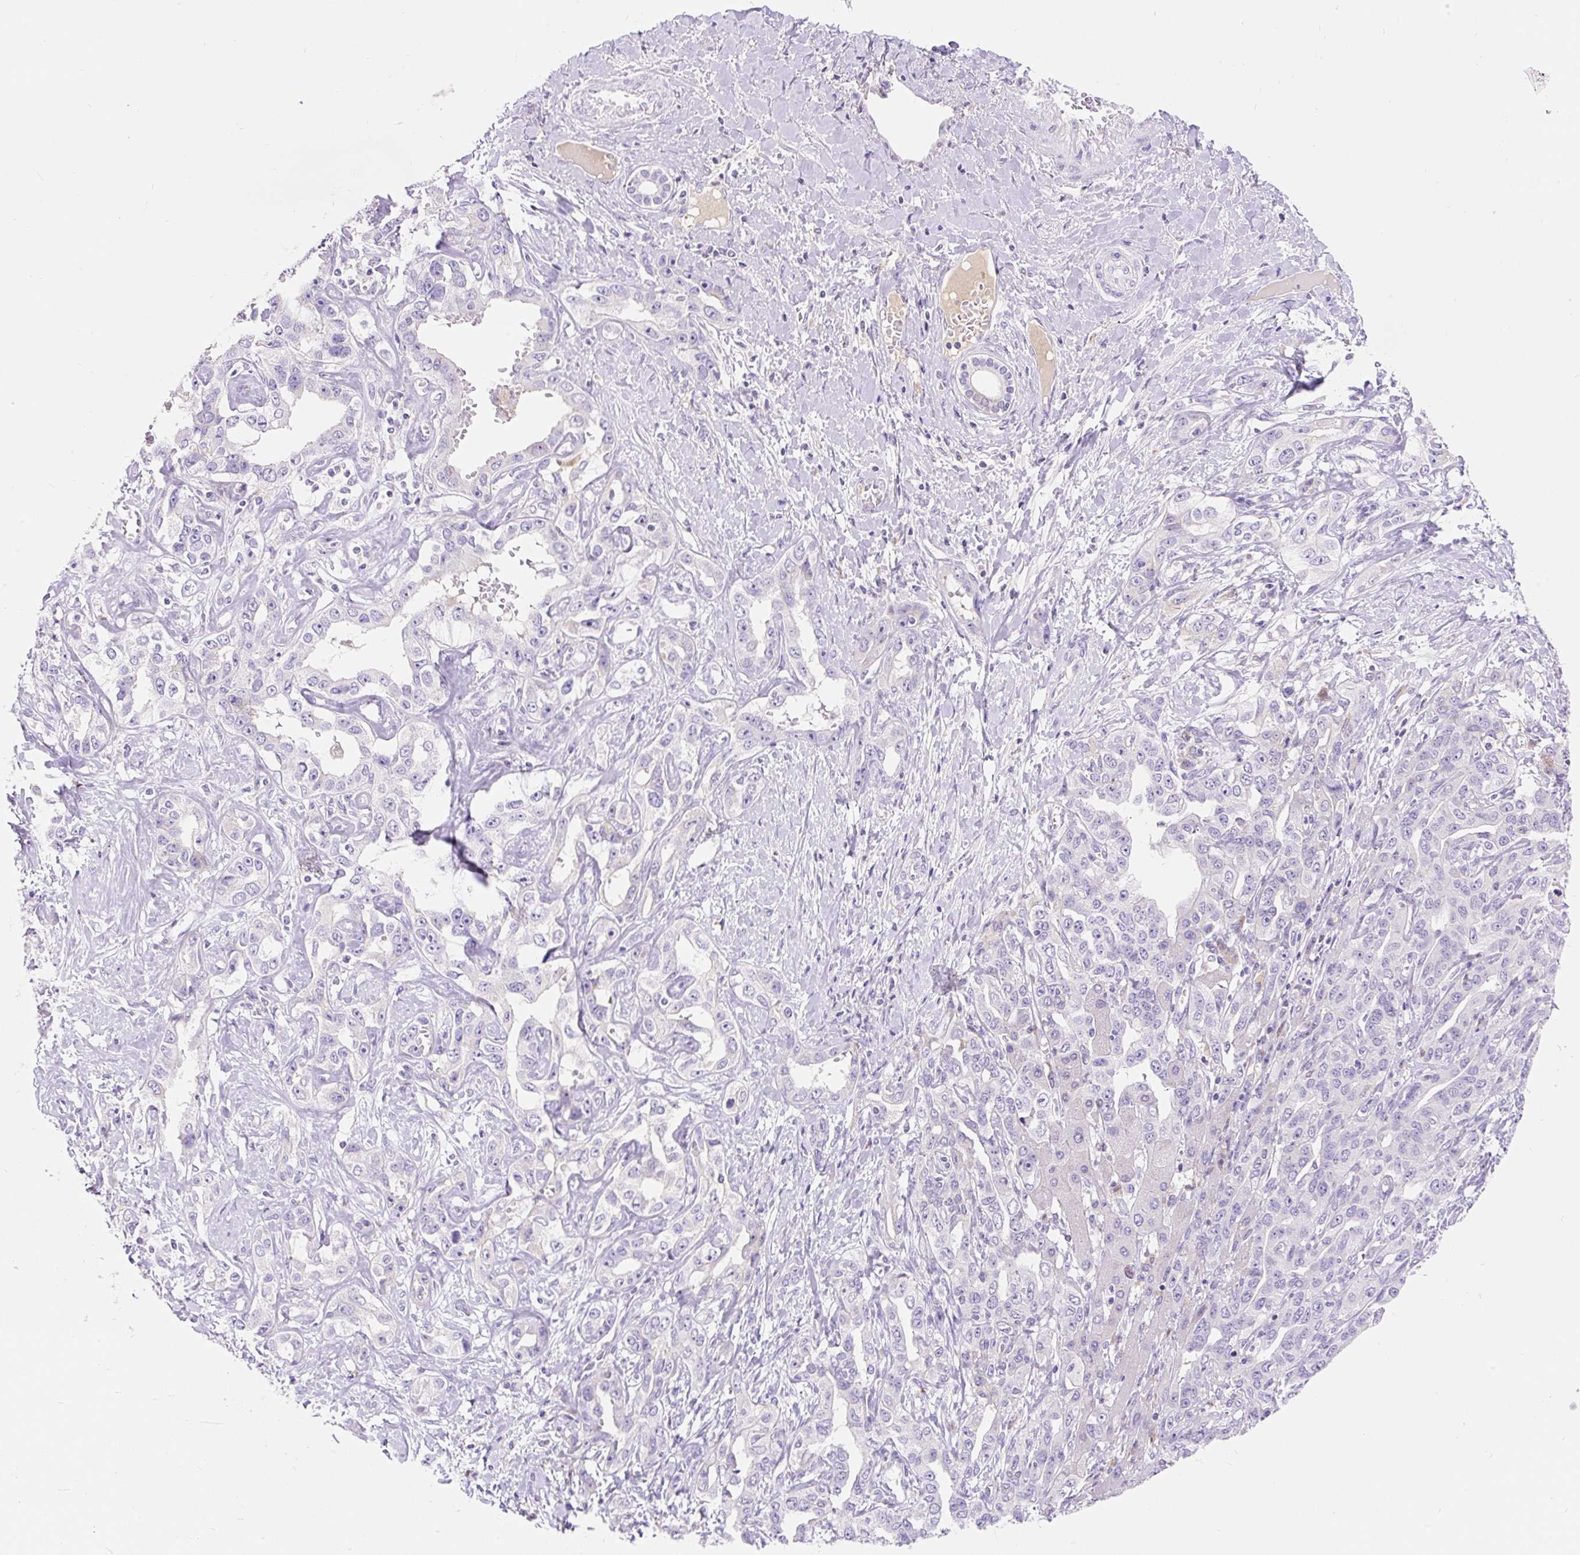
{"staining": {"intensity": "negative", "quantity": "none", "location": "none"}, "tissue": "liver cancer", "cell_type": "Tumor cells", "image_type": "cancer", "snomed": [{"axis": "morphology", "description": "Cholangiocarcinoma"}, {"axis": "topography", "description": "Liver"}], "caption": "Immunohistochemical staining of liver cancer exhibits no significant staining in tumor cells.", "gene": "TMEM150C", "patient": {"sex": "male", "age": 59}}